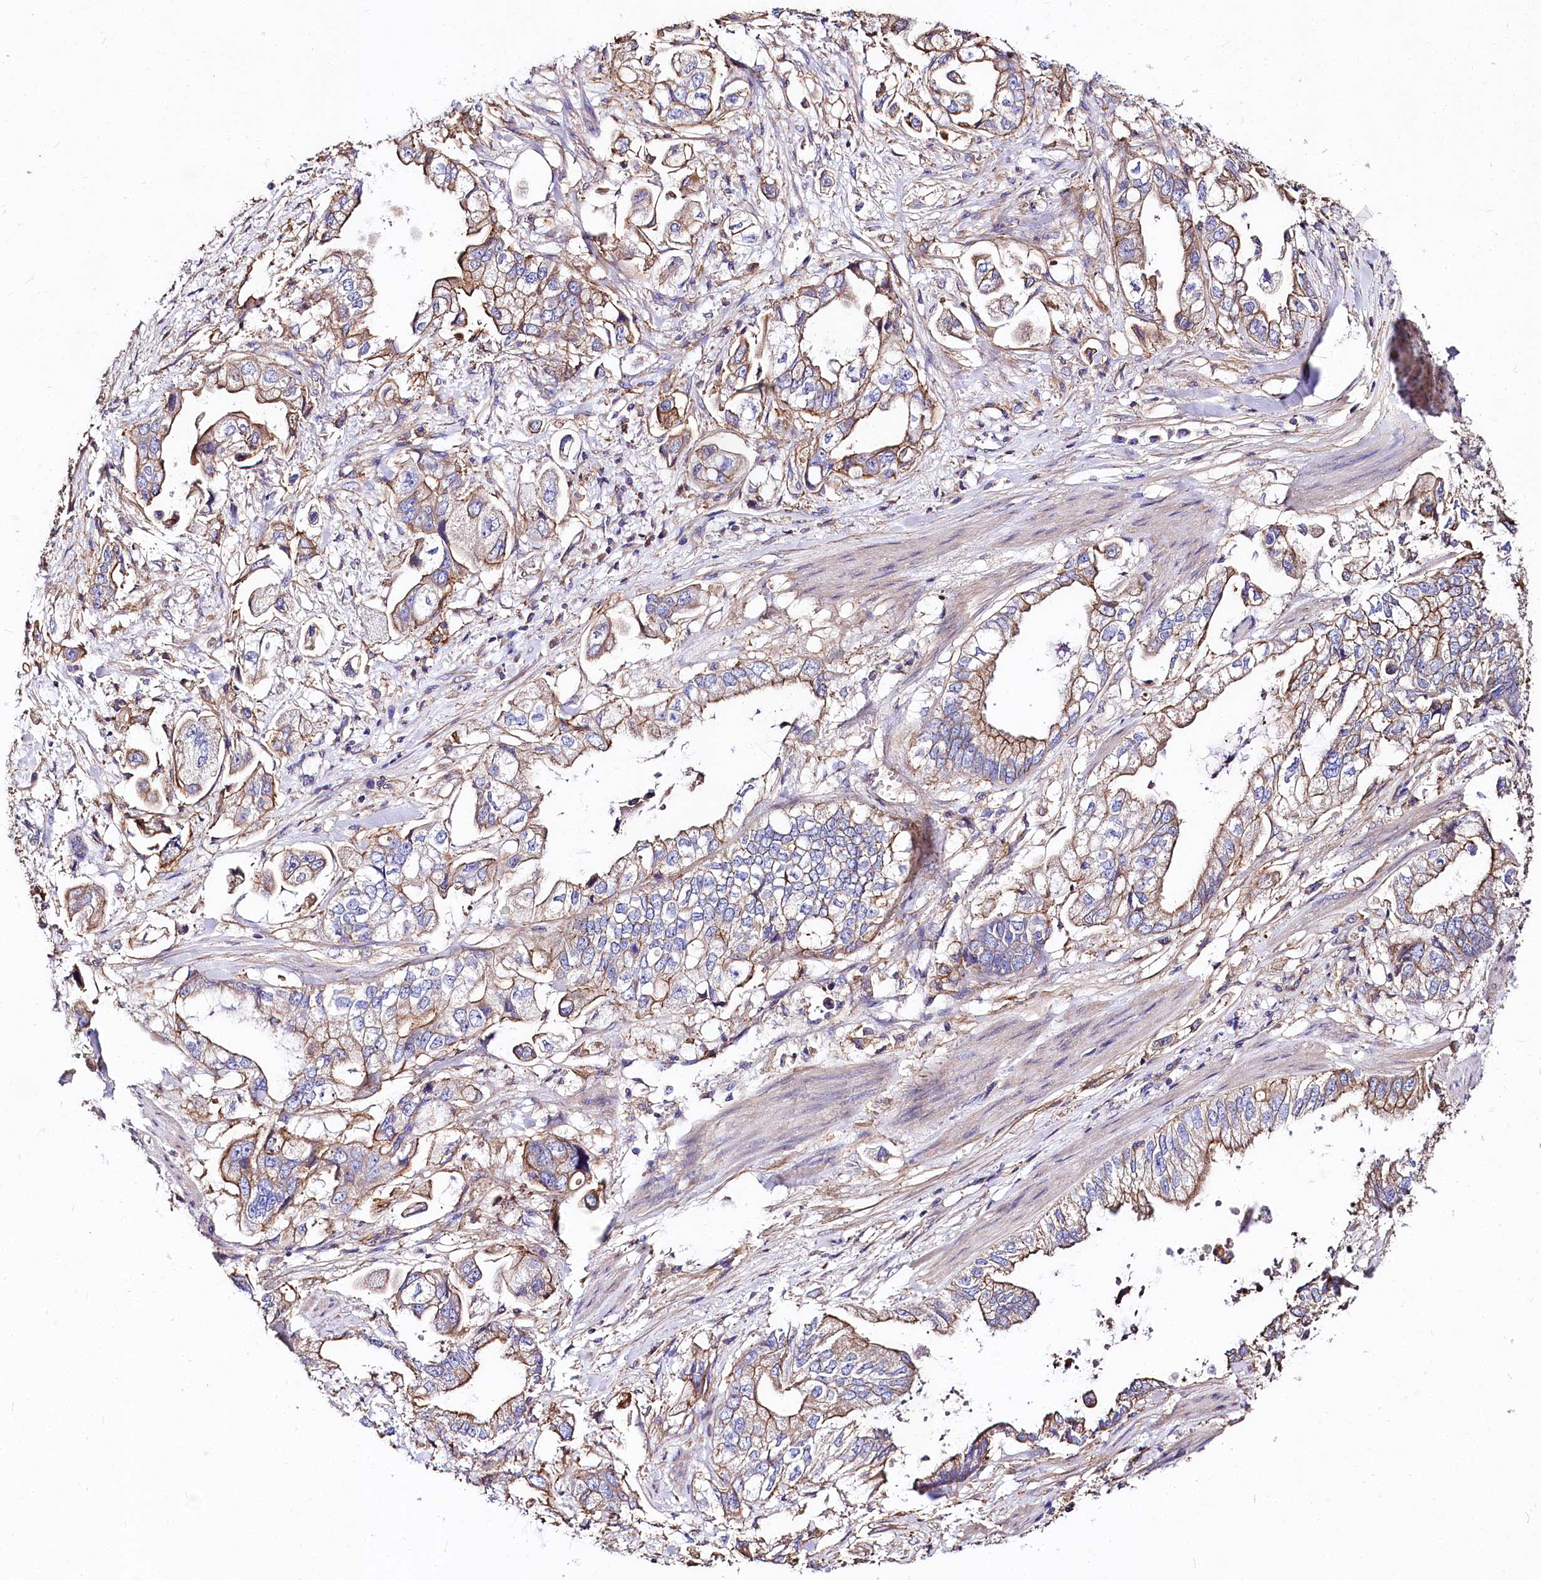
{"staining": {"intensity": "moderate", "quantity": ">75%", "location": "cytoplasmic/membranous"}, "tissue": "stomach cancer", "cell_type": "Tumor cells", "image_type": "cancer", "snomed": [{"axis": "morphology", "description": "Adenocarcinoma, NOS"}, {"axis": "topography", "description": "Stomach"}], "caption": "A brown stain labels moderate cytoplasmic/membranous positivity of a protein in stomach adenocarcinoma tumor cells.", "gene": "FCHSD2", "patient": {"sex": "male", "age": 62}}